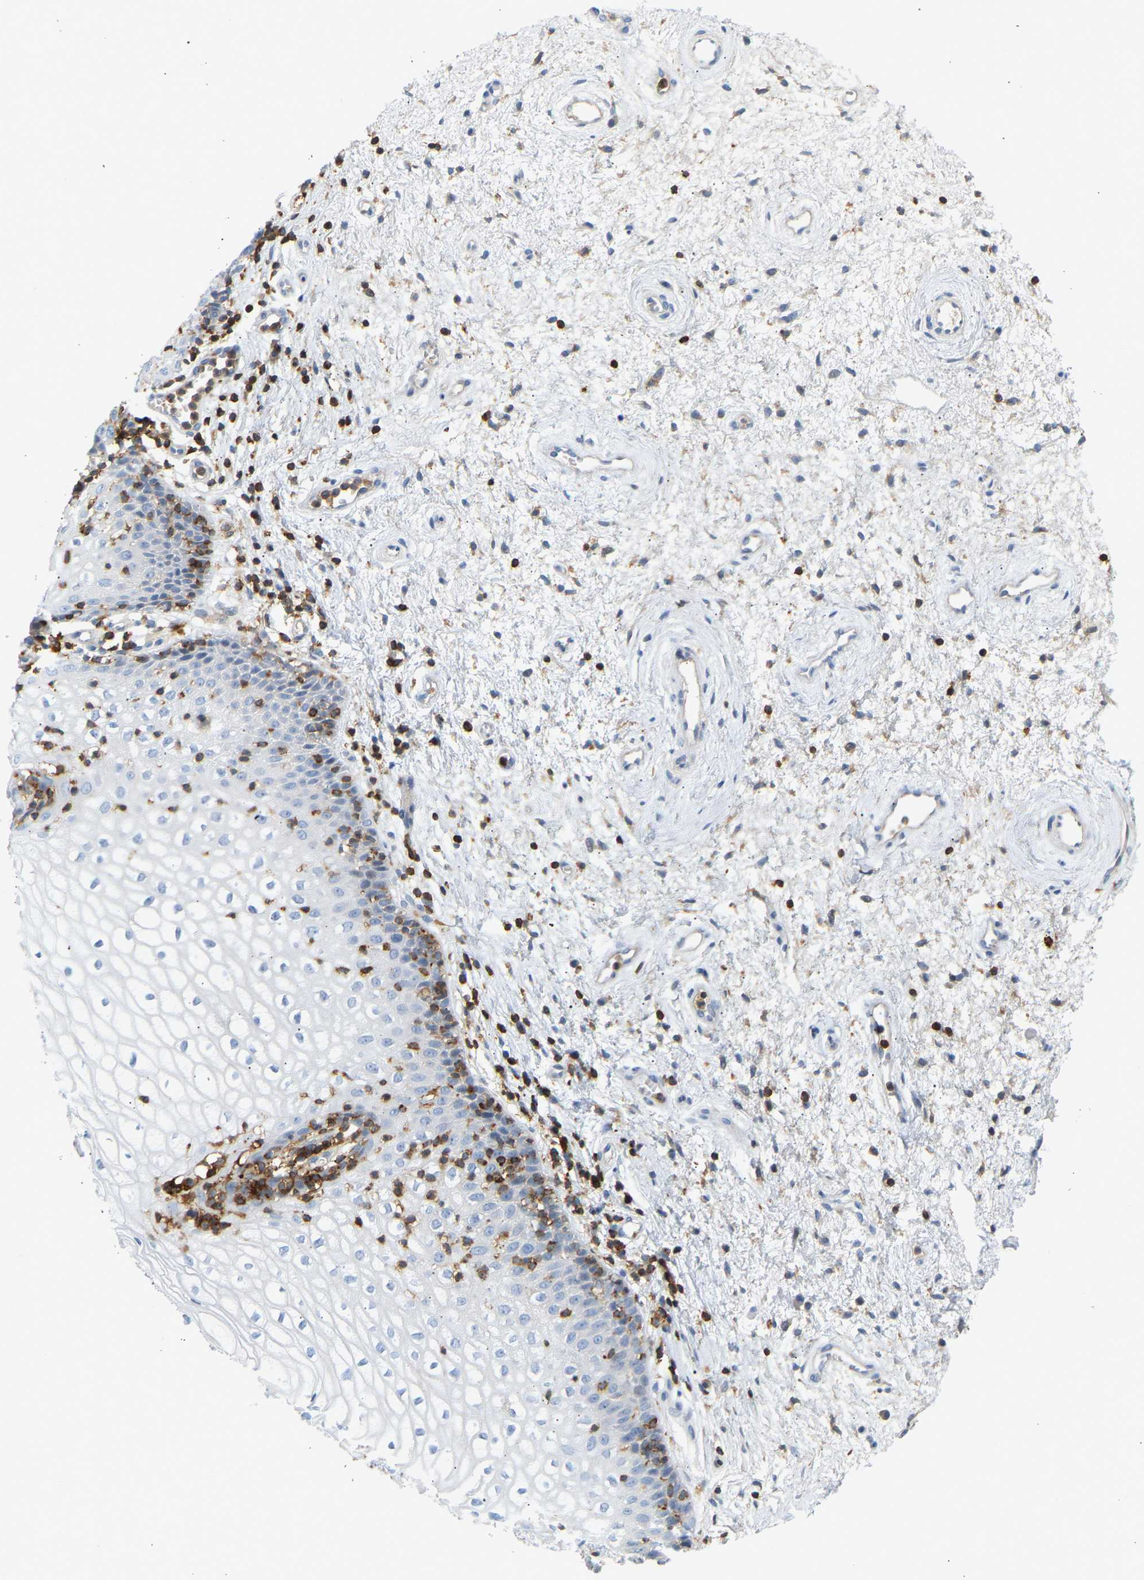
{"staining": {"intensity": "negative", "quantity": "none", "location": "none"}, "tissue": "vagina", "cell_type": "Squamous epithelial cells", "image_type": "normal", "snomed": [{"axis": "morphology", "description": "Normal tissue, NOS"}, {"axis": "topography", "description": "Vagina"}], "caption": "Vagina was stained to show a protein in brown. There is no significant staining in squamous epithelial cells. Brightfield microscopy of immunohistochemistry (IHC) stained with DAB (brown) and hematoxylin (blue), captured at high magnification.", "gene": "FNBP1", "patient": {"sex": "female", "age": 34}}